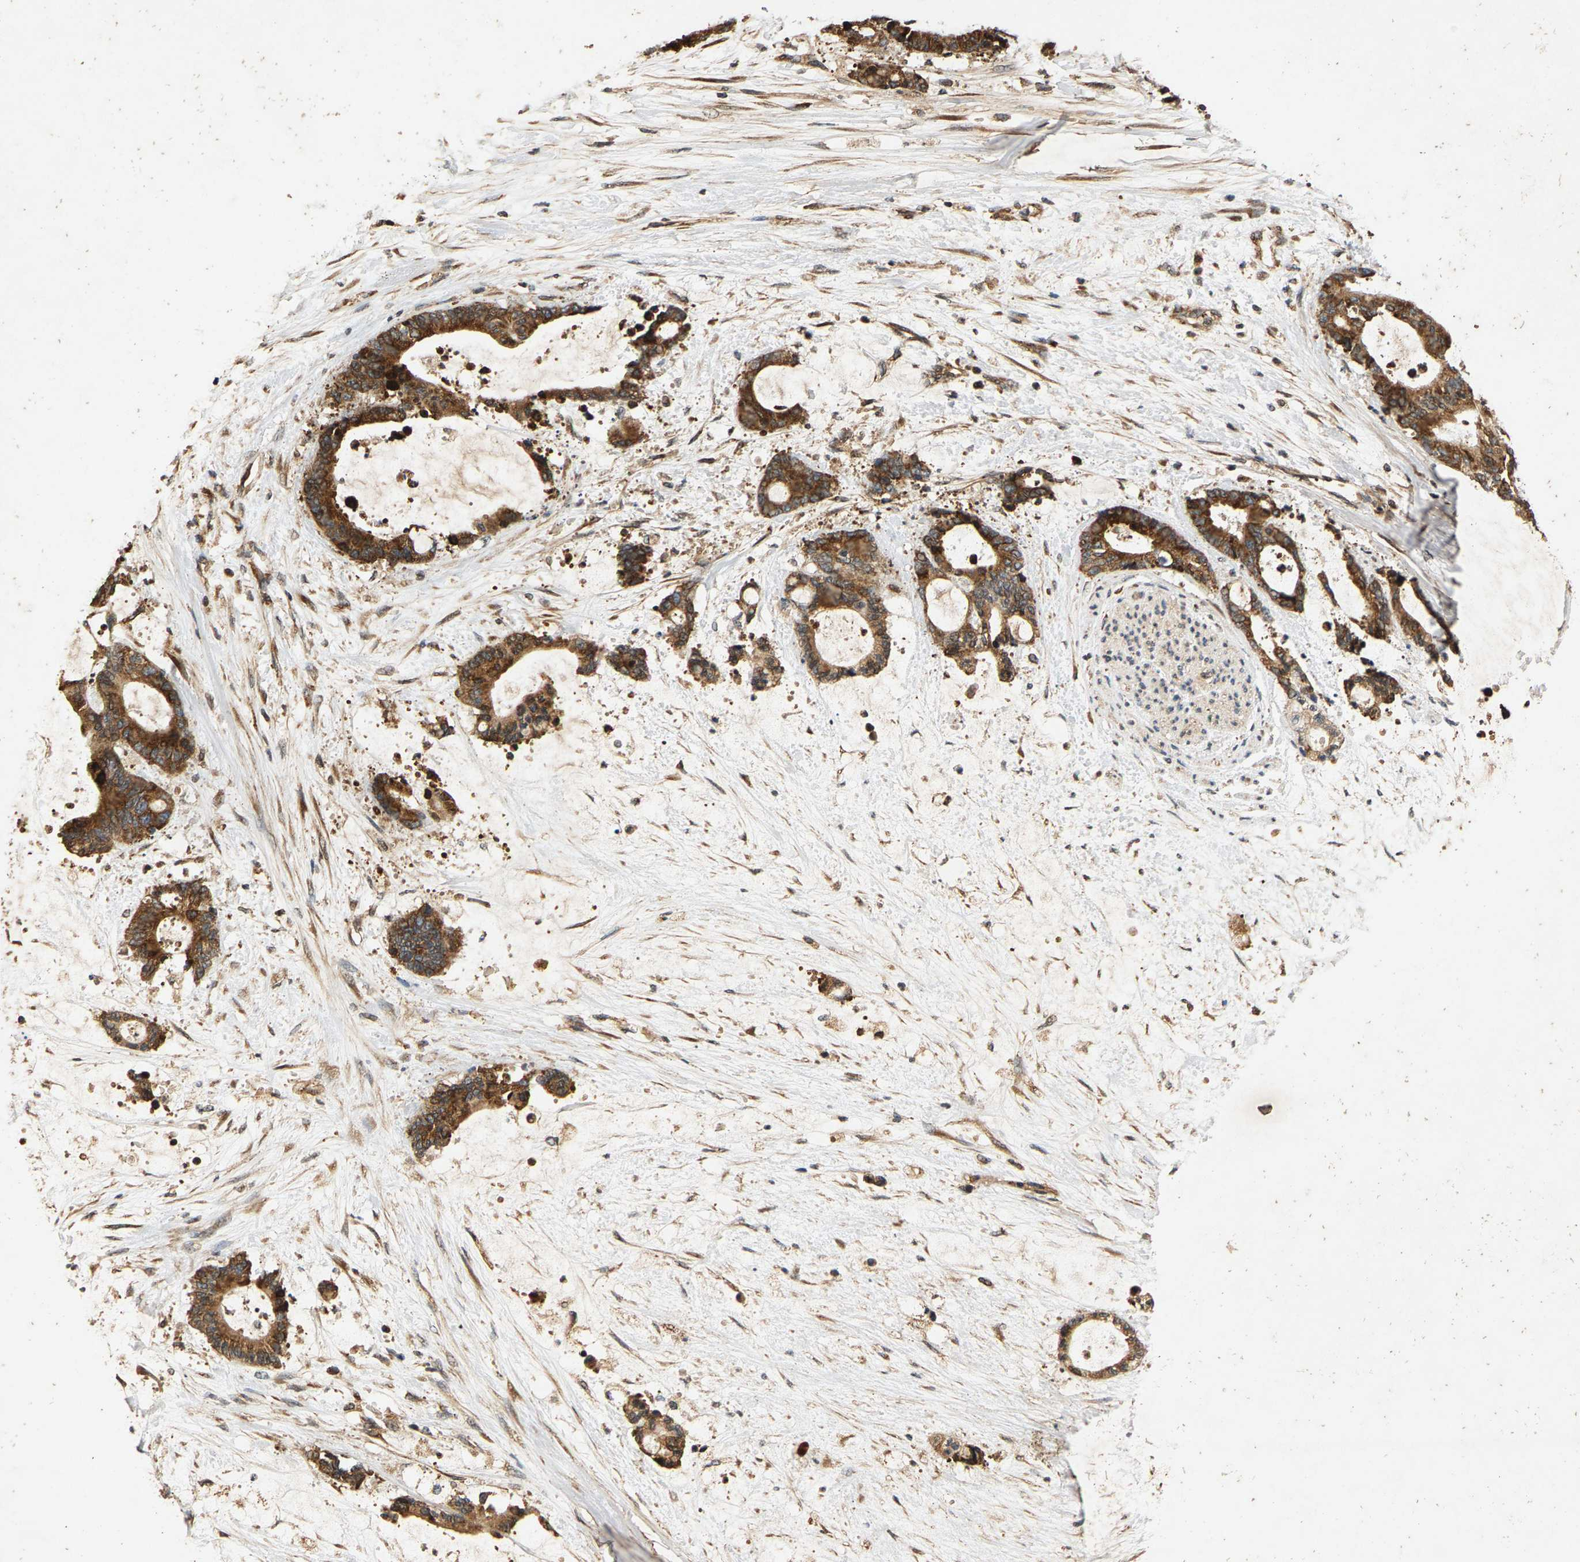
{"staining": {"intensity": "moderate", "quantity": ">75%", "location": "cytoplasmic/membranous"}, "tissue": "liver cancer", "cell_type": "Tumor cells", "image_type": "cancer", "snomed": [{"axis": "morphology", "description": "Normal tissue, NOS"}, {"axis": "morphology", "description": "Cholangiocarcinoma"}, {"axis": "topography", "description": "Liver"}, {"axis": "topography", "description": "Peripheral nerve tissue"}], "caption": "Brown immunohistochemical staining in human liver cancer (cholangiocarcinoma) reveals moderate cytoplasmic/membranous positivity in about >75% of tumor cells. The staining was performed using DAB, with brown indicating positive protein expression. Nuclei are stained blue with hematoxylin.", "gene": "CIDEC", "patient": {"sex": "female", "age": 73}}